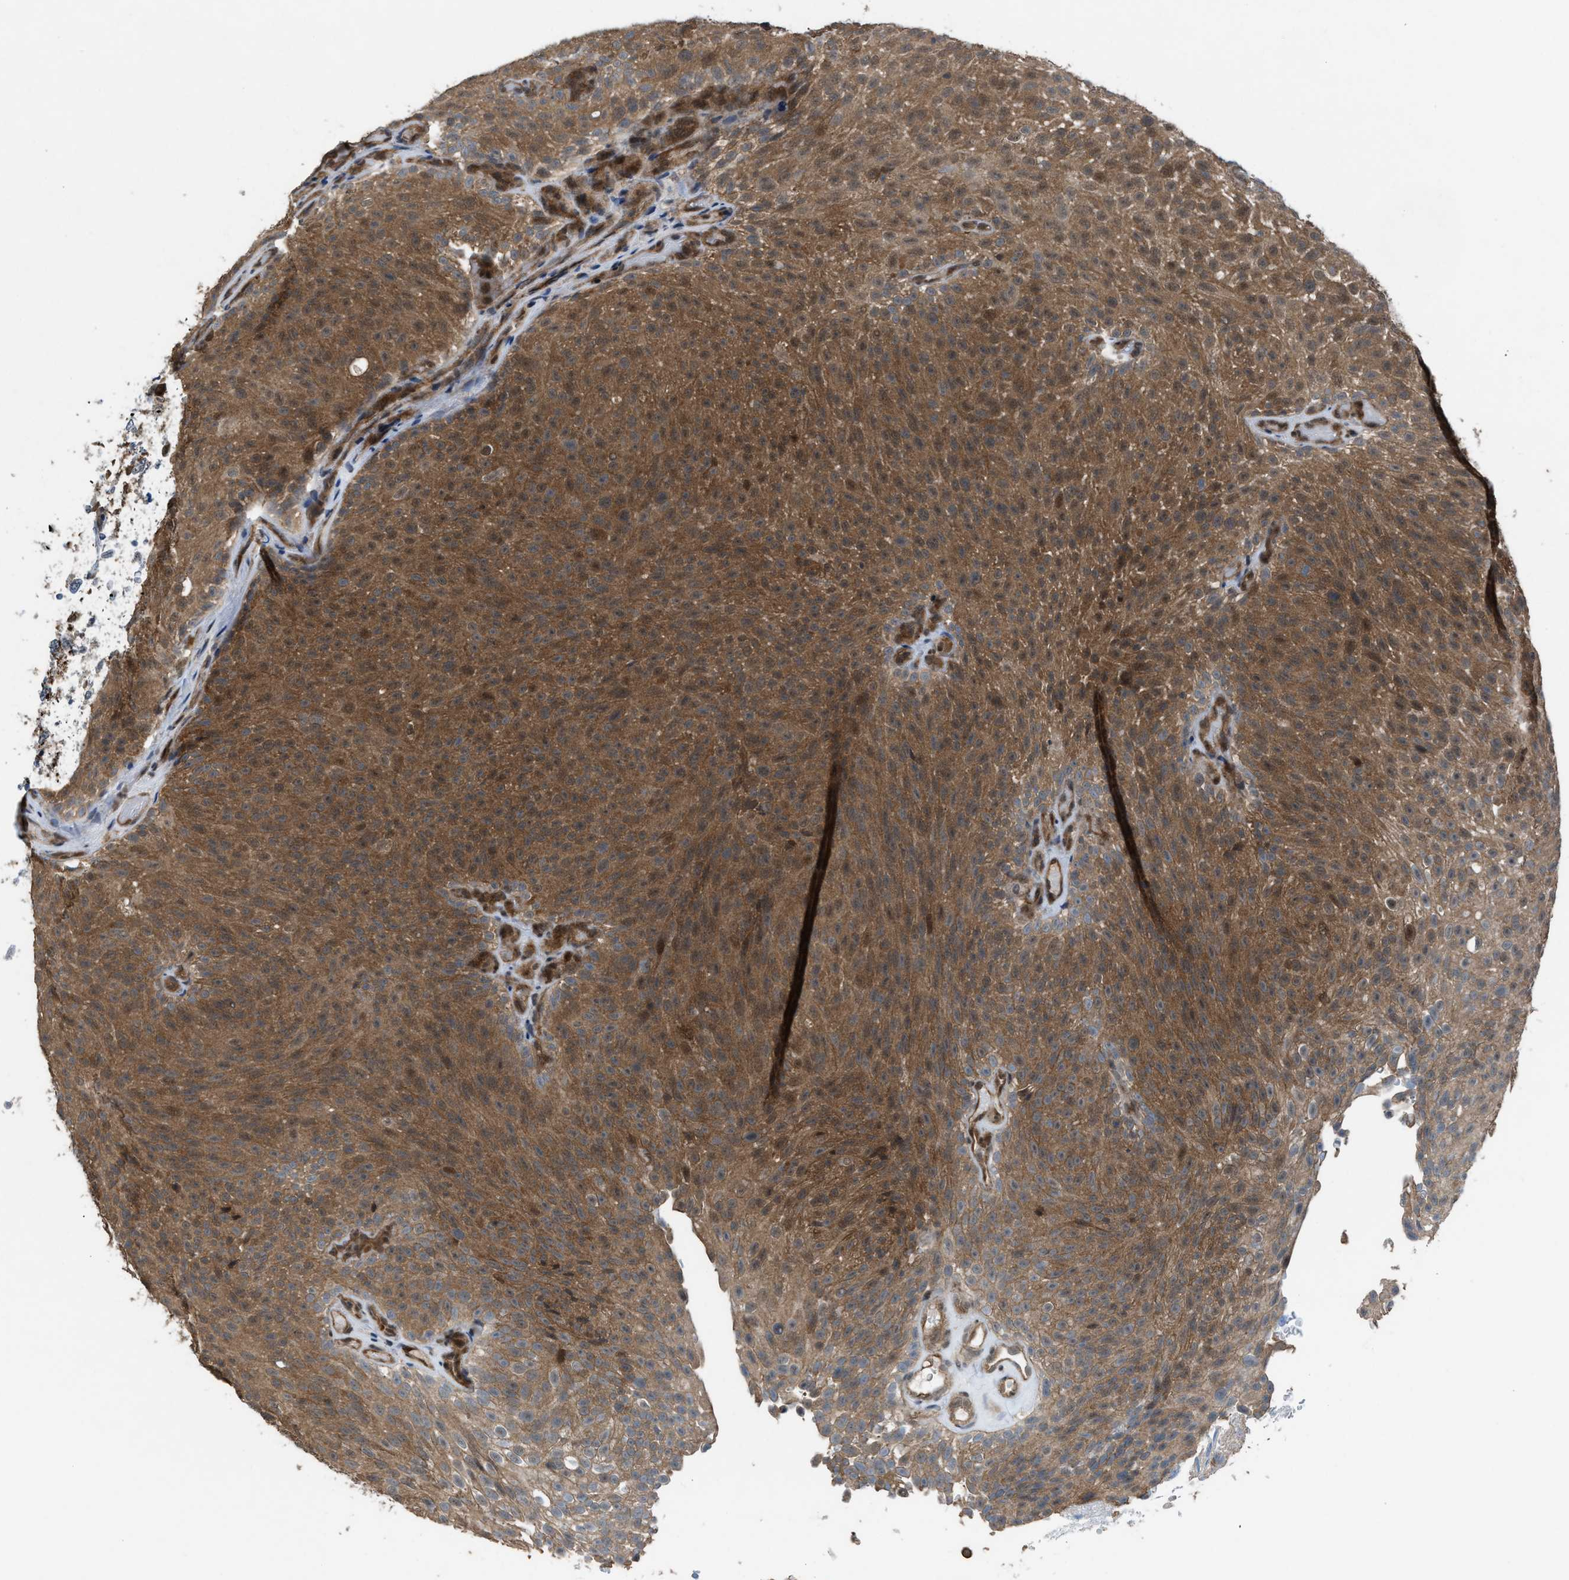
{"staining": {"intensity": "moderate", "quantity": ">75%", "location": "cytoplasmic/membranous"}, "tissue": "urothelial cancer", "cell_type": "Tumor cells", "image_type": "cancer", "snomed": [{"axis": "morphology", "description": "Urothelial carcinoma, Low grade"}, {"axis": "topography", "description": "Urinary bladder"}], "caption": "Urothelial cancer stained for a protein demonstrates moderate cytoplasmic/membranous positivity in tumor cells. (Stains: DAB in brown, nuclei in blue, Microscopy: brightfield microscopy at high magnification).", "gene": "PLAA", "patient": {"sex": "male", "age": 78}}